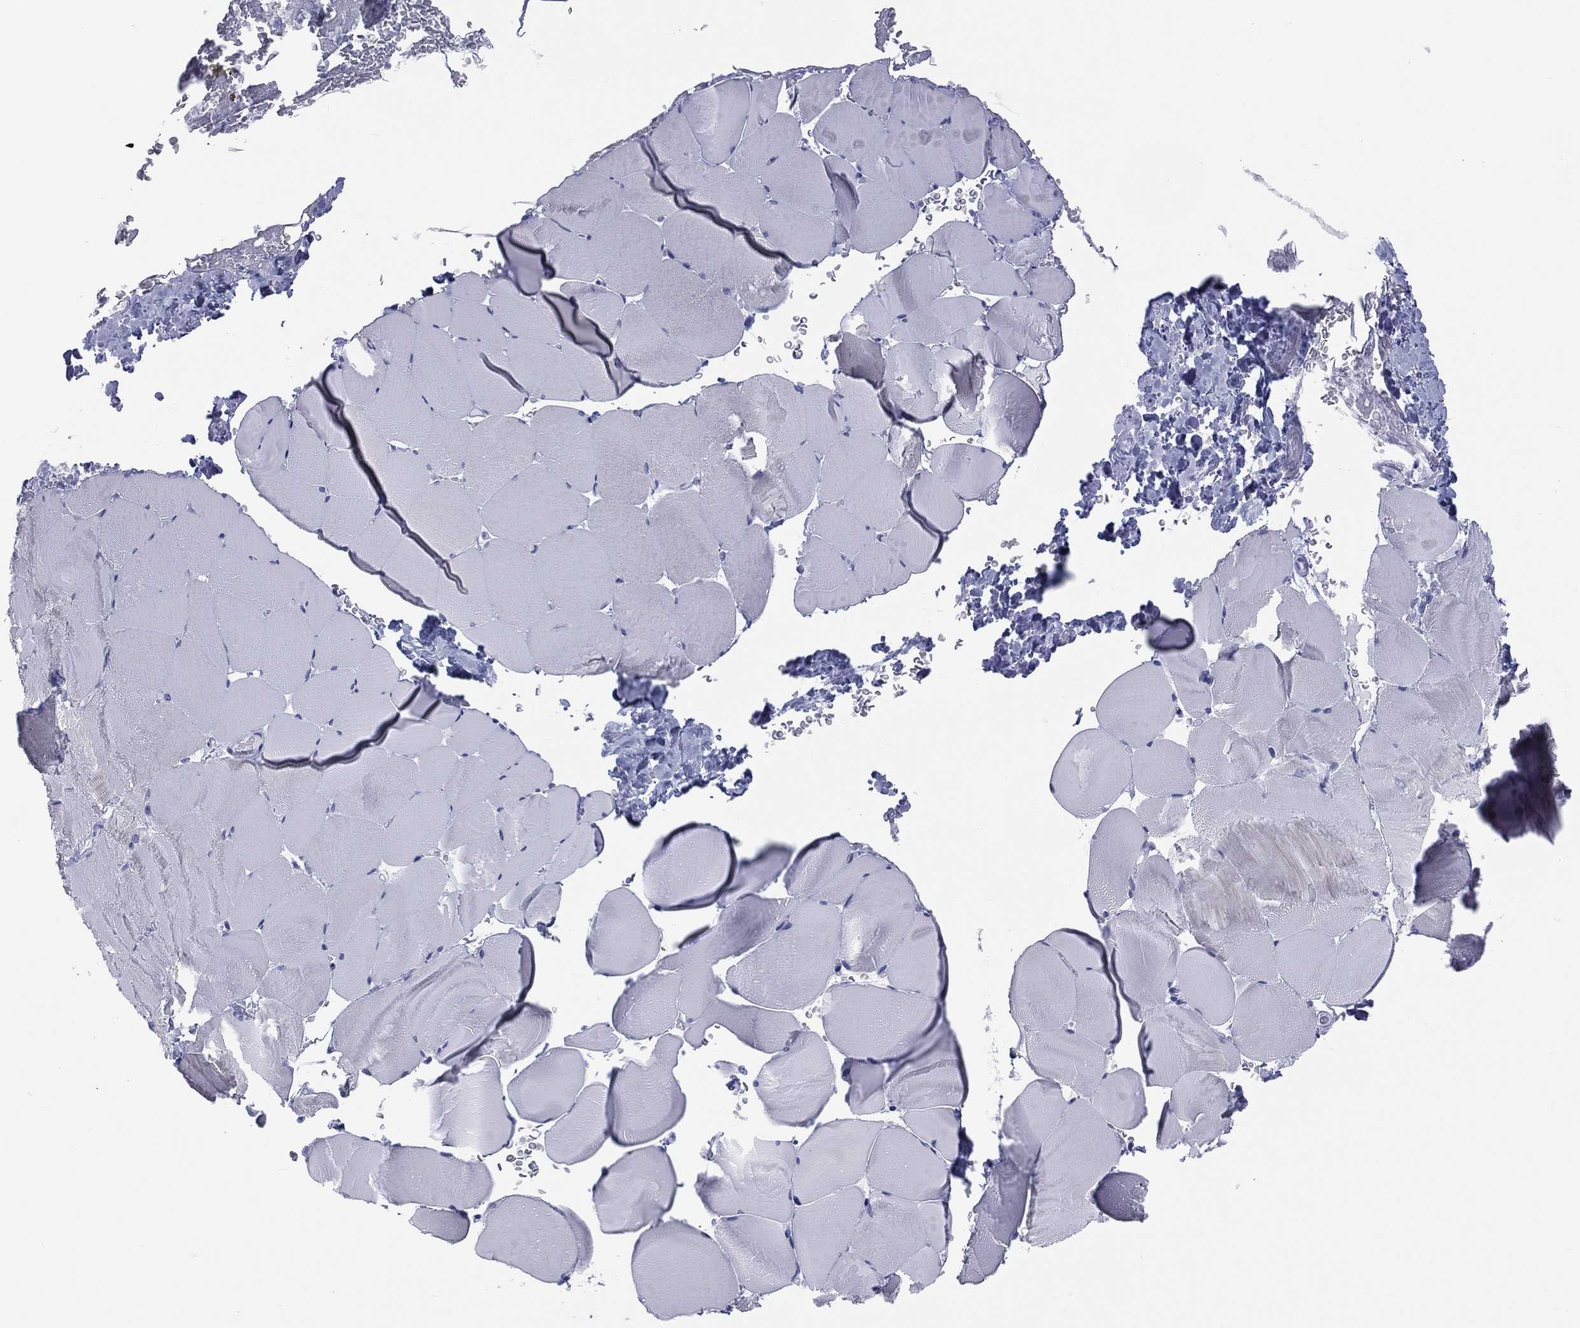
{"staining": {"intensity": "negative", "quantity": "none", "location": "none"}, "tissue": "skeletal muscle", "cell_type": "Myocytes", "image_type": "normal", "snomed": [{"axis": "morphology", "description": "Normal tissue, NOS"}, {"axis": "topography", "description": "Skeletal muscle"}], "caption": "IHC histopathology image of benign skeletal muscle stained for a protein (brown), which demonstrates no staining in myocytes. The staining was performed using DAB (3,3'-diaminobenzidine) to visualize the protein expression in brown, while the nuclei were stained in blue with hematoxylin (Magnification: 20x).", "gene": "MLN", "patient": {"sex": "female", "age": 37}}